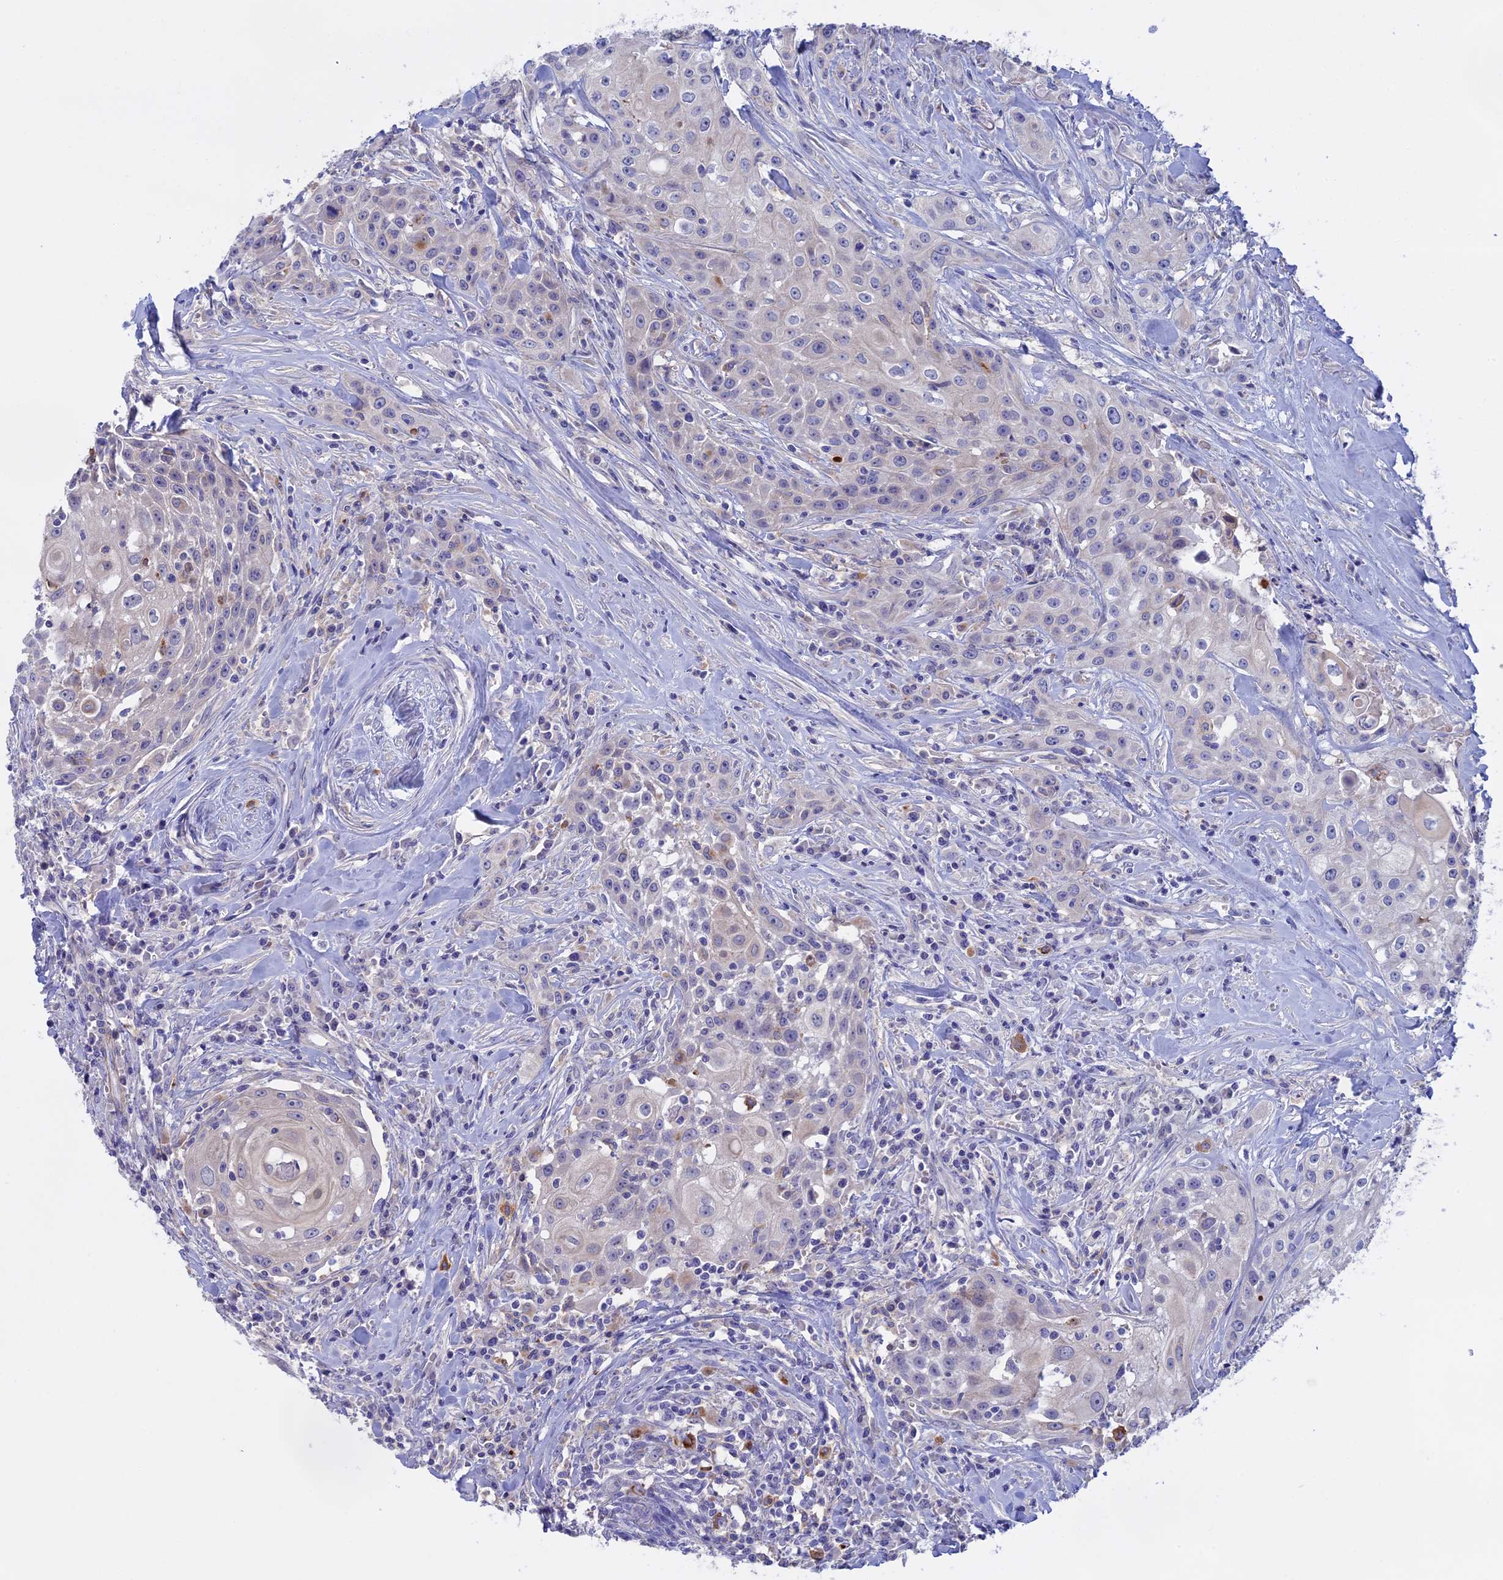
{"staining": {"intensity": "negative", "quantity": "none", "location": "none"}, "tissue": "head and neck cancer", "cell_type": "Tumor cells", "image_type": "cancer", "snomed": [{"axis": "morphology", "description": "Squamous cell carcinoma, NOS"}, {"axis": "topography", "description": "Oral tissue"}, {"axis": "topography", "description": "Head-Neck"}], "caption": "An image of squamous cell carcinoma (head and neck) stained for a protein reveals no brown staining in tumor cells. The staining is performed using DAB brown chromogen with nuclei counter-stained in using hematoxylin.", "gene": "SLC2A6", "patient": {"sex": "female", "age": 82}}